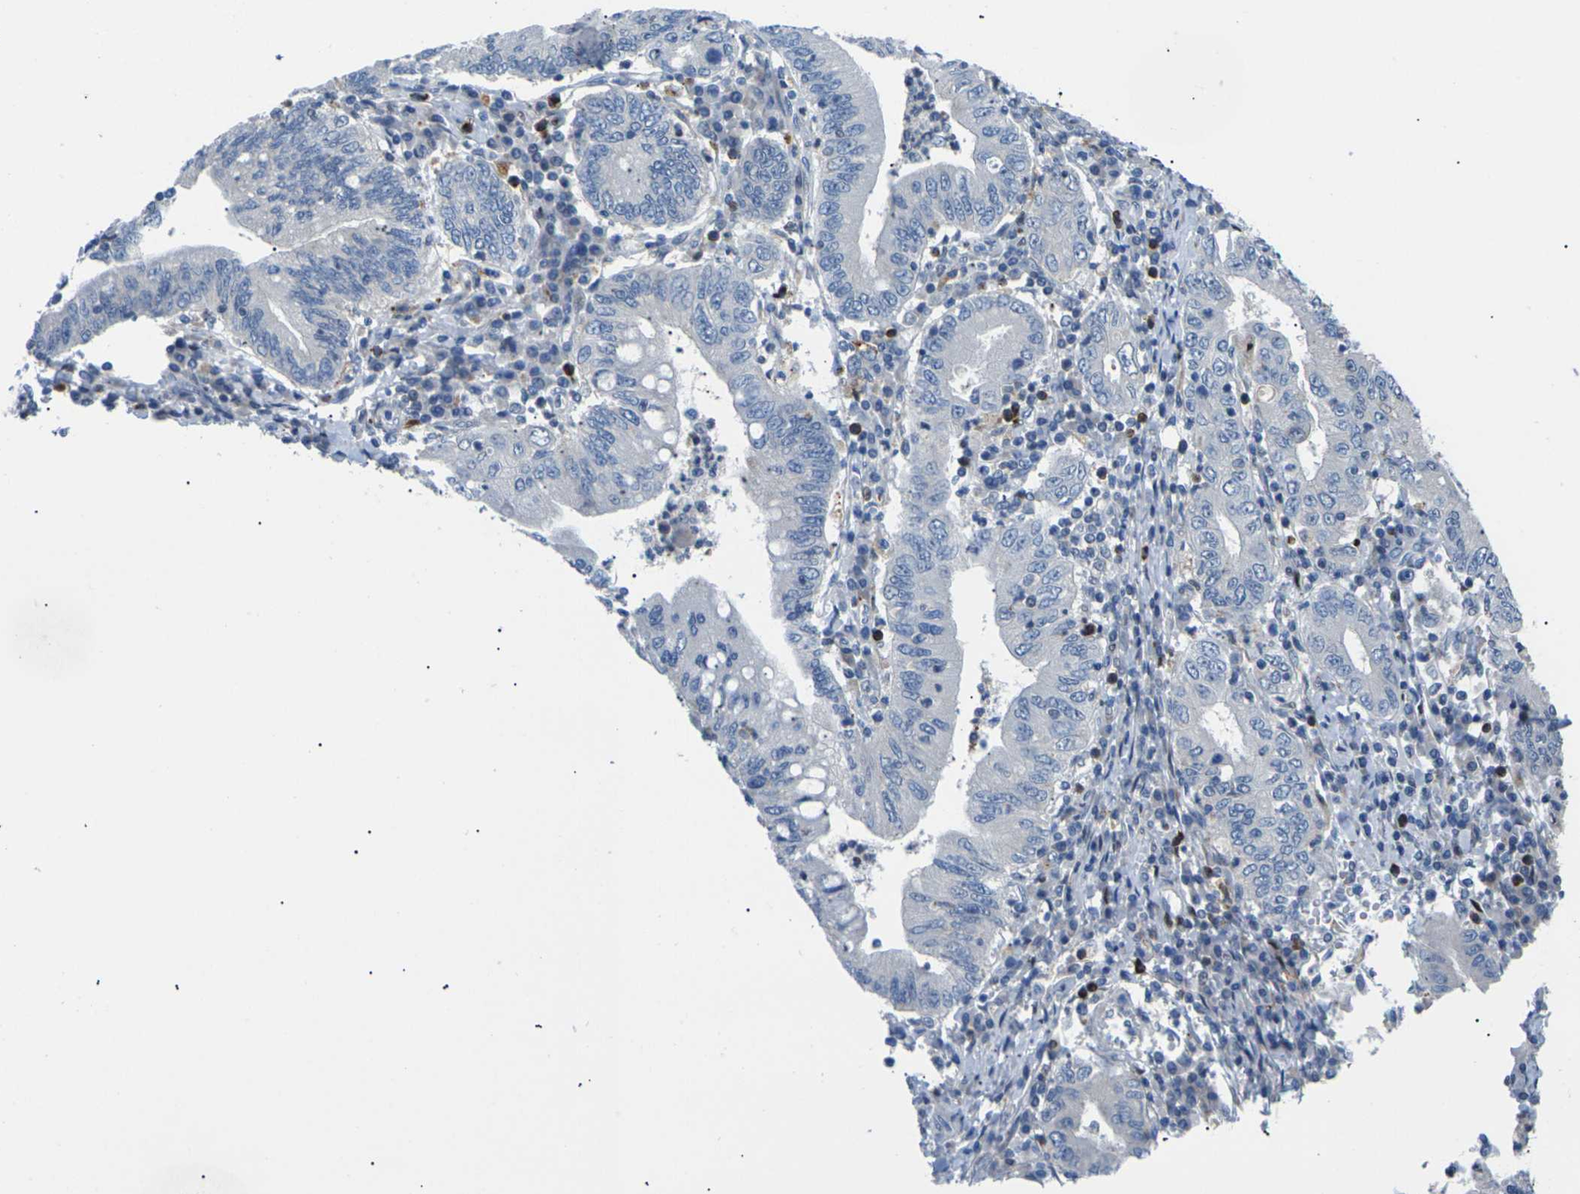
{"staining": {"intensity": "negative", "quantity": "none", "location": "none"}, "tissue": "stomach cancer", "cell_type": "Tumor cells", "image_type": "cancer", "snomed": [{"axis": "morphology", "description": "Normal tissue, NOS"}, {"axis": "morphology", "description": "Adenocarcinoma, NOS"}, {"axis": "topography", "description": "Esophagus"}, {"axis": "topography", "description": "Stomach, upper"}, {"axis": "topography", "description": "Peripheral nerve tissue"}], "caption": "A histopathology image of human stomach cancer is negative for staining in tumor cells.", "gene": "RPS6KA3", "patient": {"sex": "male", "age": 62}}